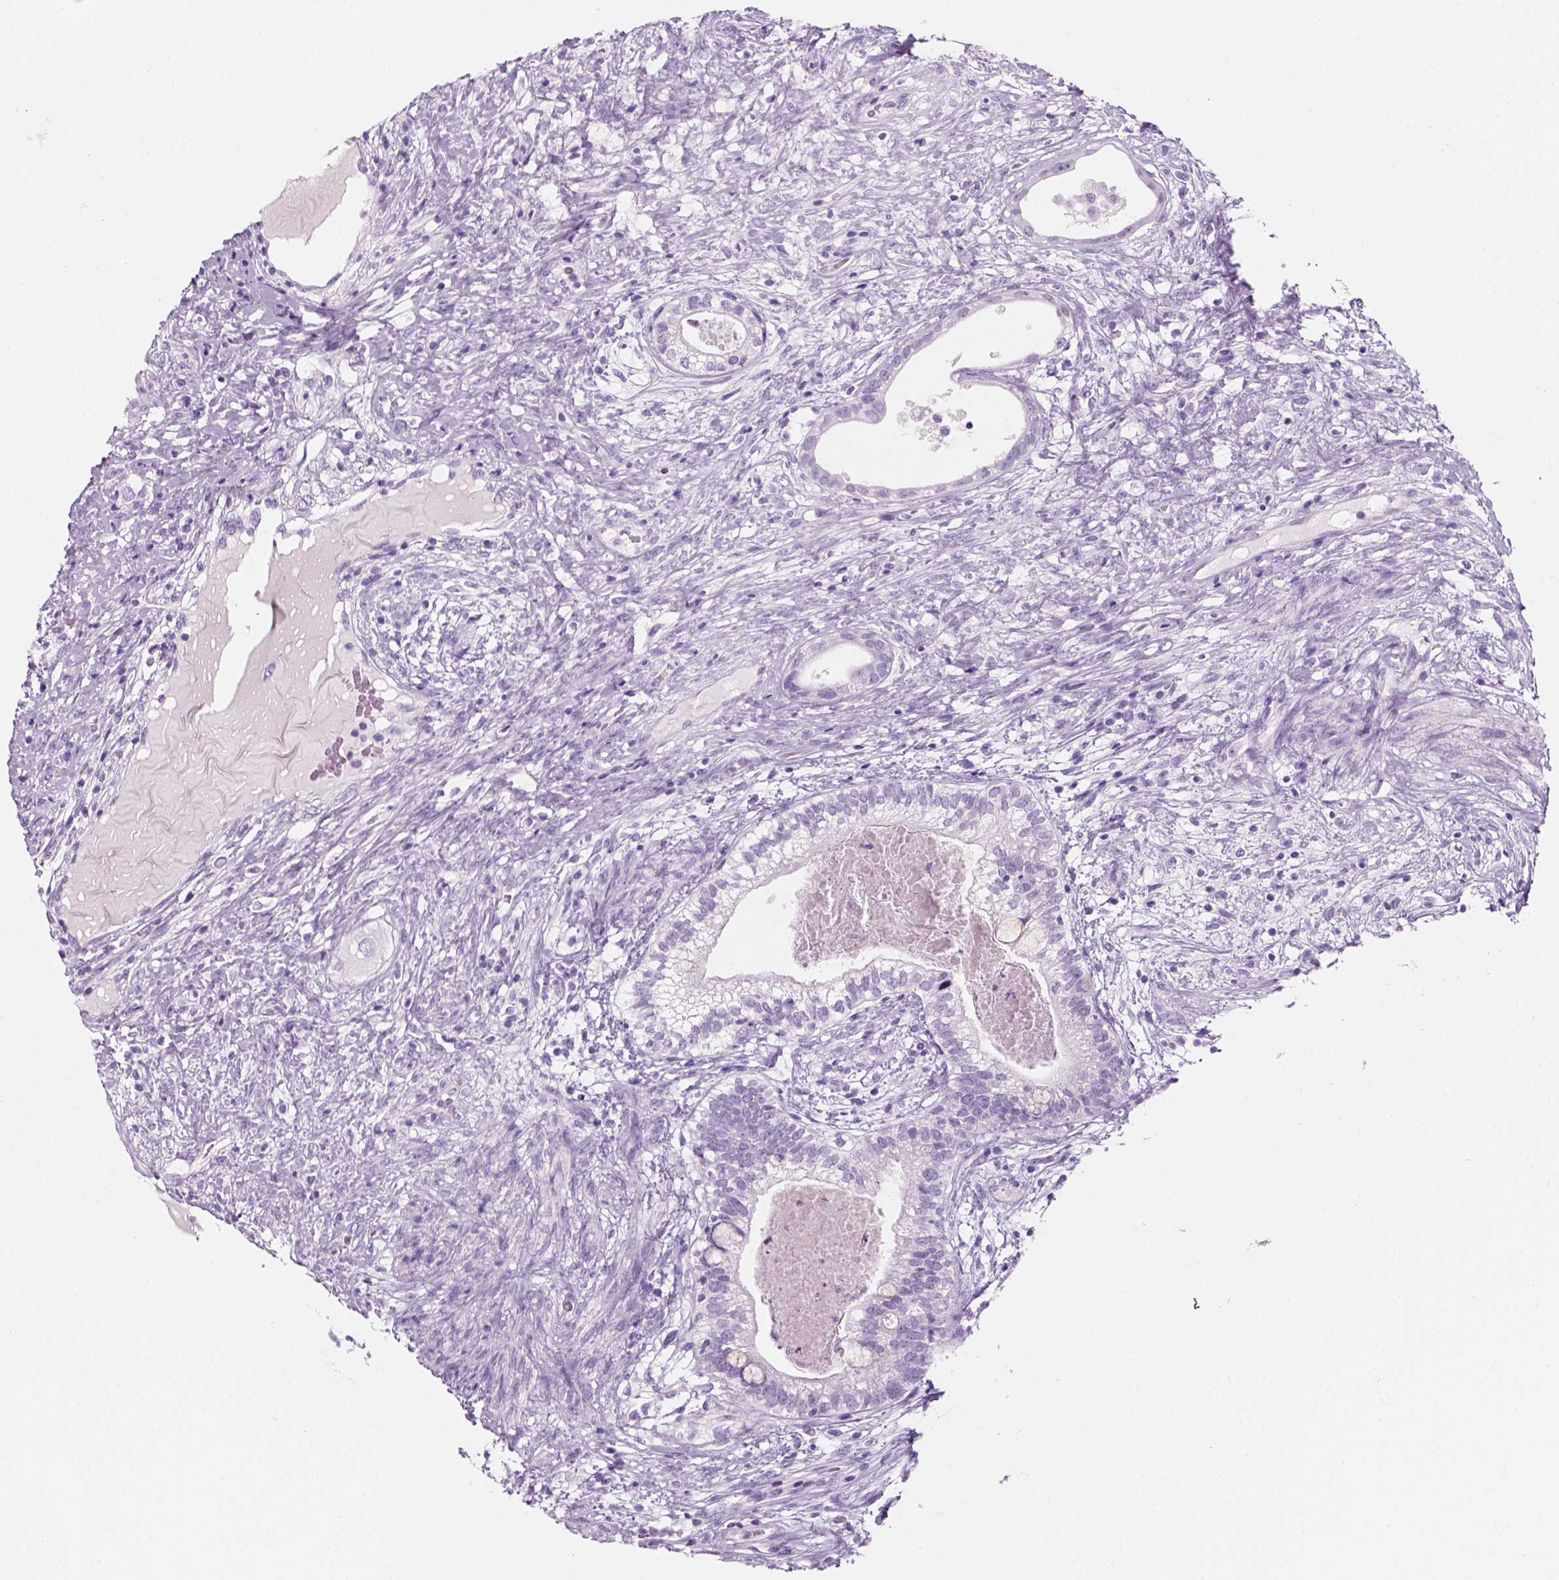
{"staining": {"intensity": "negative", "quantity": "none", "location": "none"}, "tissue": "testis cancer", "cell_type": "Tumor cells", "image_type": "cancer", "snomed": [{"axis": "morphology", "description": "Seminoma, NOS"}, {"axis": "morphology", "description": "Carcinoma, Embryonal, NOS"}, {"axis": "topography", "description": "Testis"}], "caption": "The micrograph reveals no significant staining in tumor cells of embryonal carcinoma (testis).", "gene": "KRTAP11-1", "patient": {"sex": "male", "age": 41}}